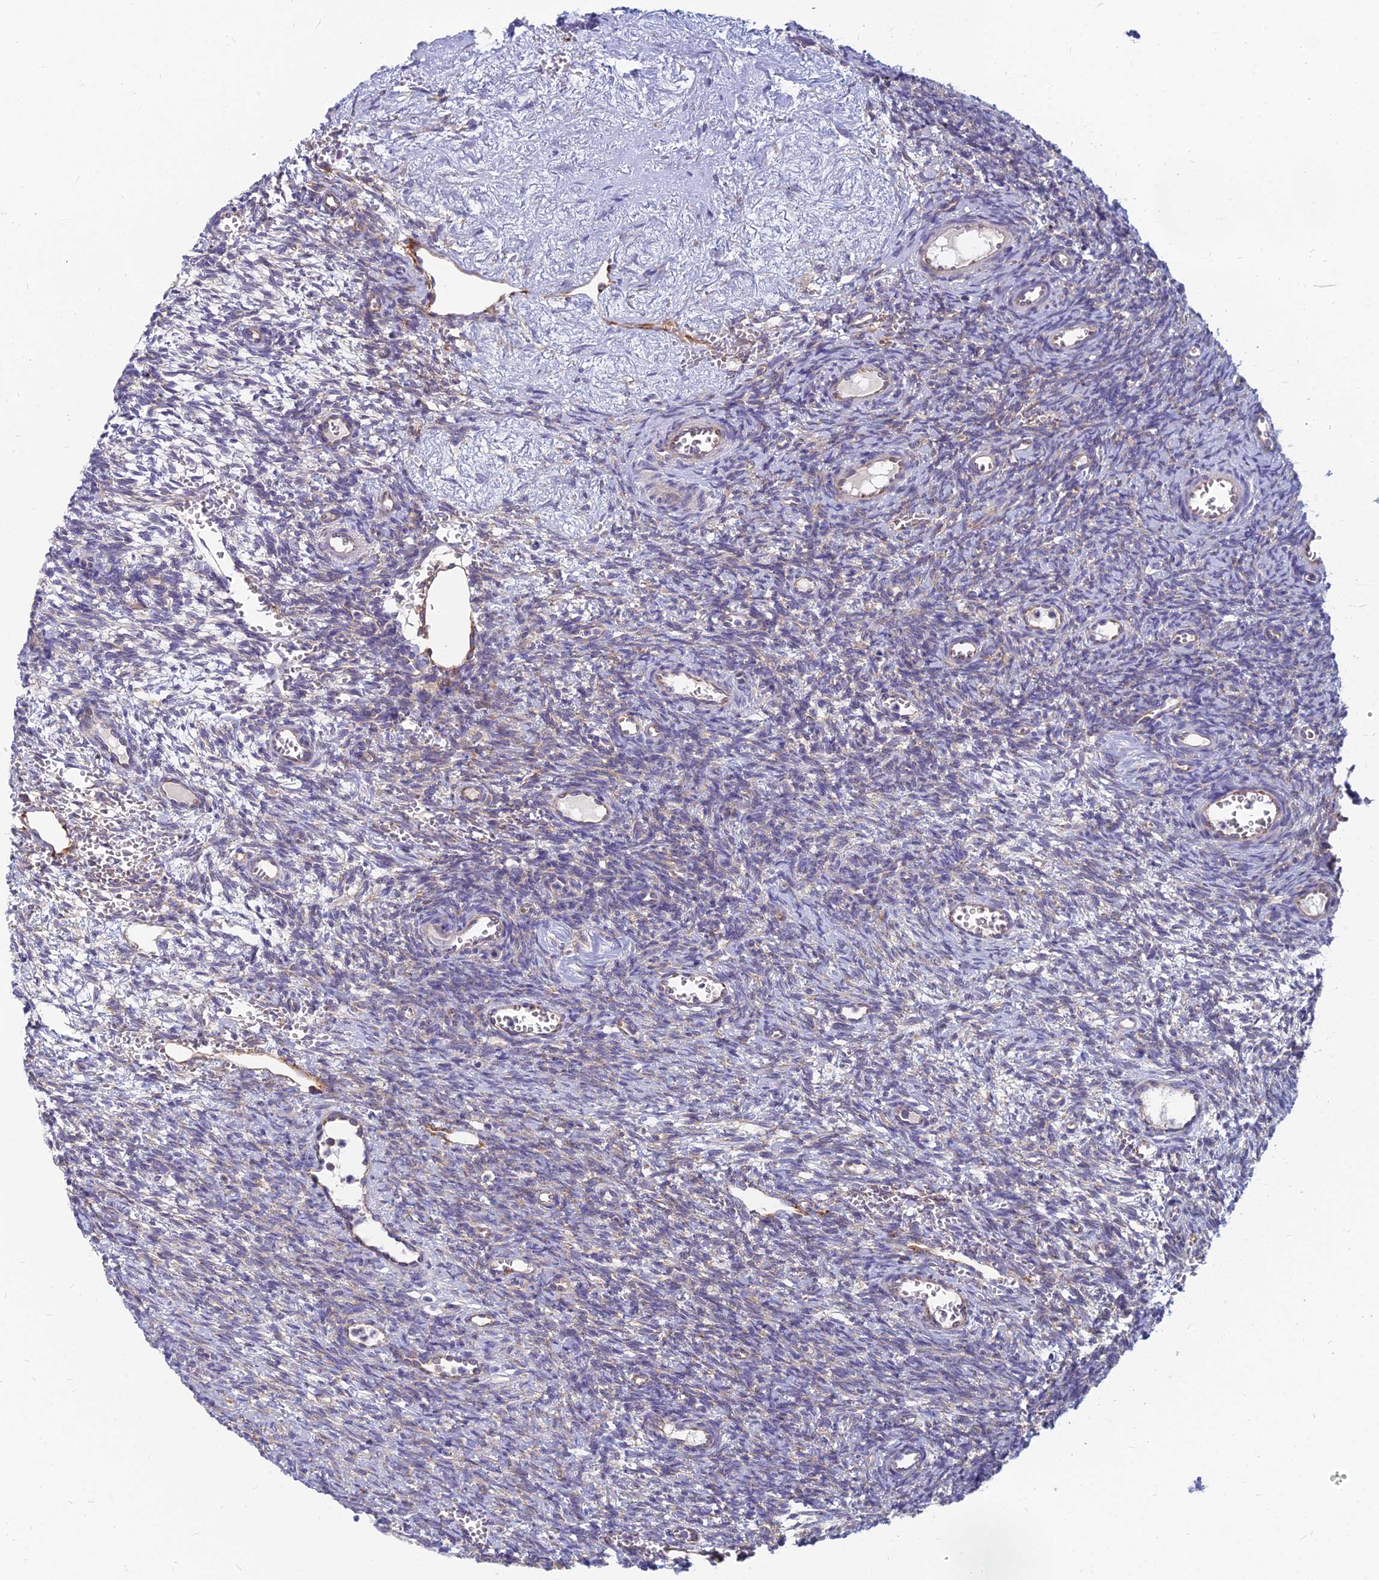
{"staining": {"intensity": "weak", "quantity": "25%-75%", "location": "cytoplasmic/membranous"}, "tissue": "ovary", "cell_type": "Ovarian stroma cells", "image_type": "normal", "snomed": [{"axis": "morphology", "description": "Normal tissue, NOS"}, {"axis": "topography", "description": "Ovary"}], "caption": "Immunohistochemistry of unremarkable human ovary demonstrates low levels of weak cytoplasmic/membranous staining in approximately 25%-75% of ovarian stroma cells. The protein of interest is stained brown, and the nuclei are stained in blue (DAB IHC with brightfield microscopy, high magnification).", "gene": "TXLNA", "patient": {"sex": "female", "age": 39}}